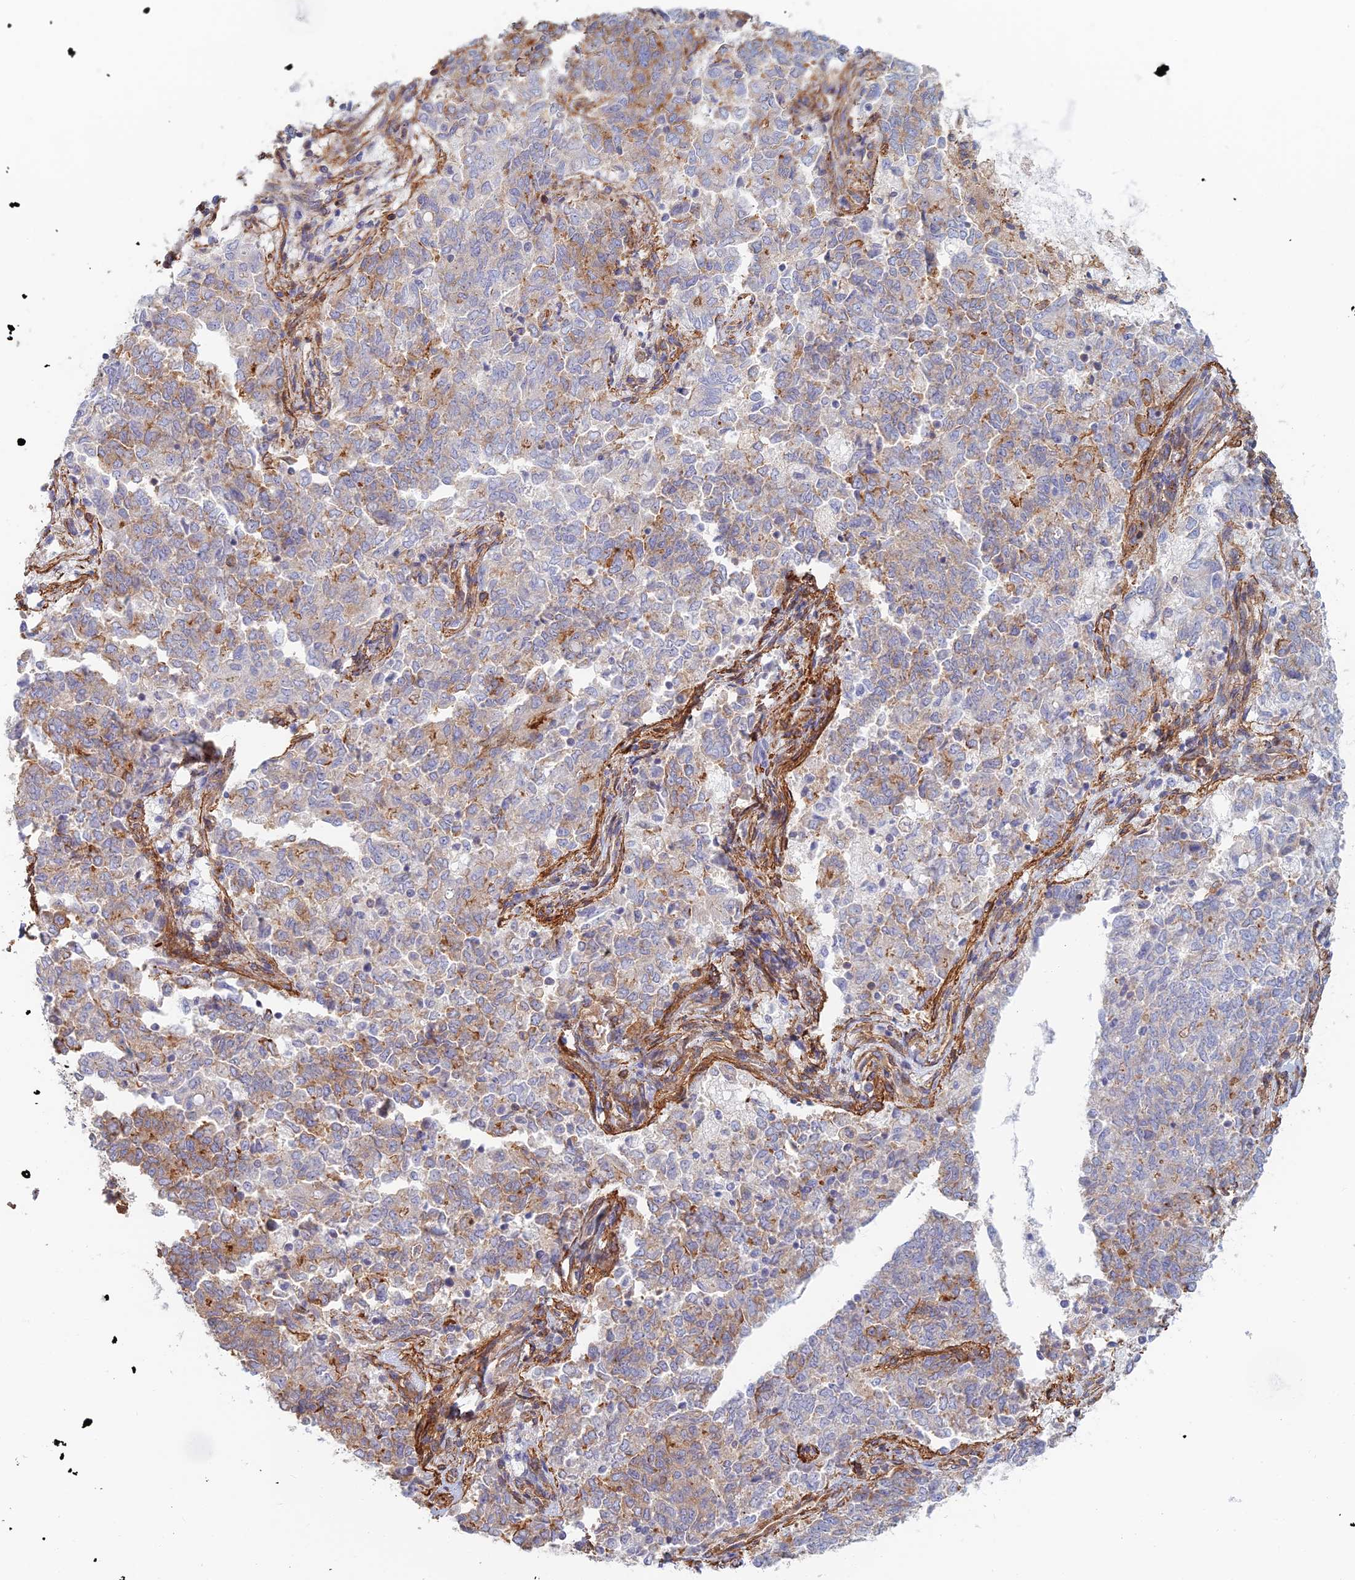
{"staining": {"intensity": "moderate", "quantity": "25%-75%", "location": "cytoplasmic/membranous"}, "tissue": "endometrial cancer", "cell_type": "Tumor cells", "image_type": "cancer", "snomed": [{"axis": "morphology", "description": "Adenocarcinoma, NOS"}, {"axis": "topography", "description": "Endometrium"}], "caption": "Adenocarcinoma (endometrial) stained for a protein (brown) shows moderate cytoplasmic/membranous positive expression in about 25%-75% of tumor cells.", "gene": "PAK4", "patient": {"sex": "female", "age": 80}}